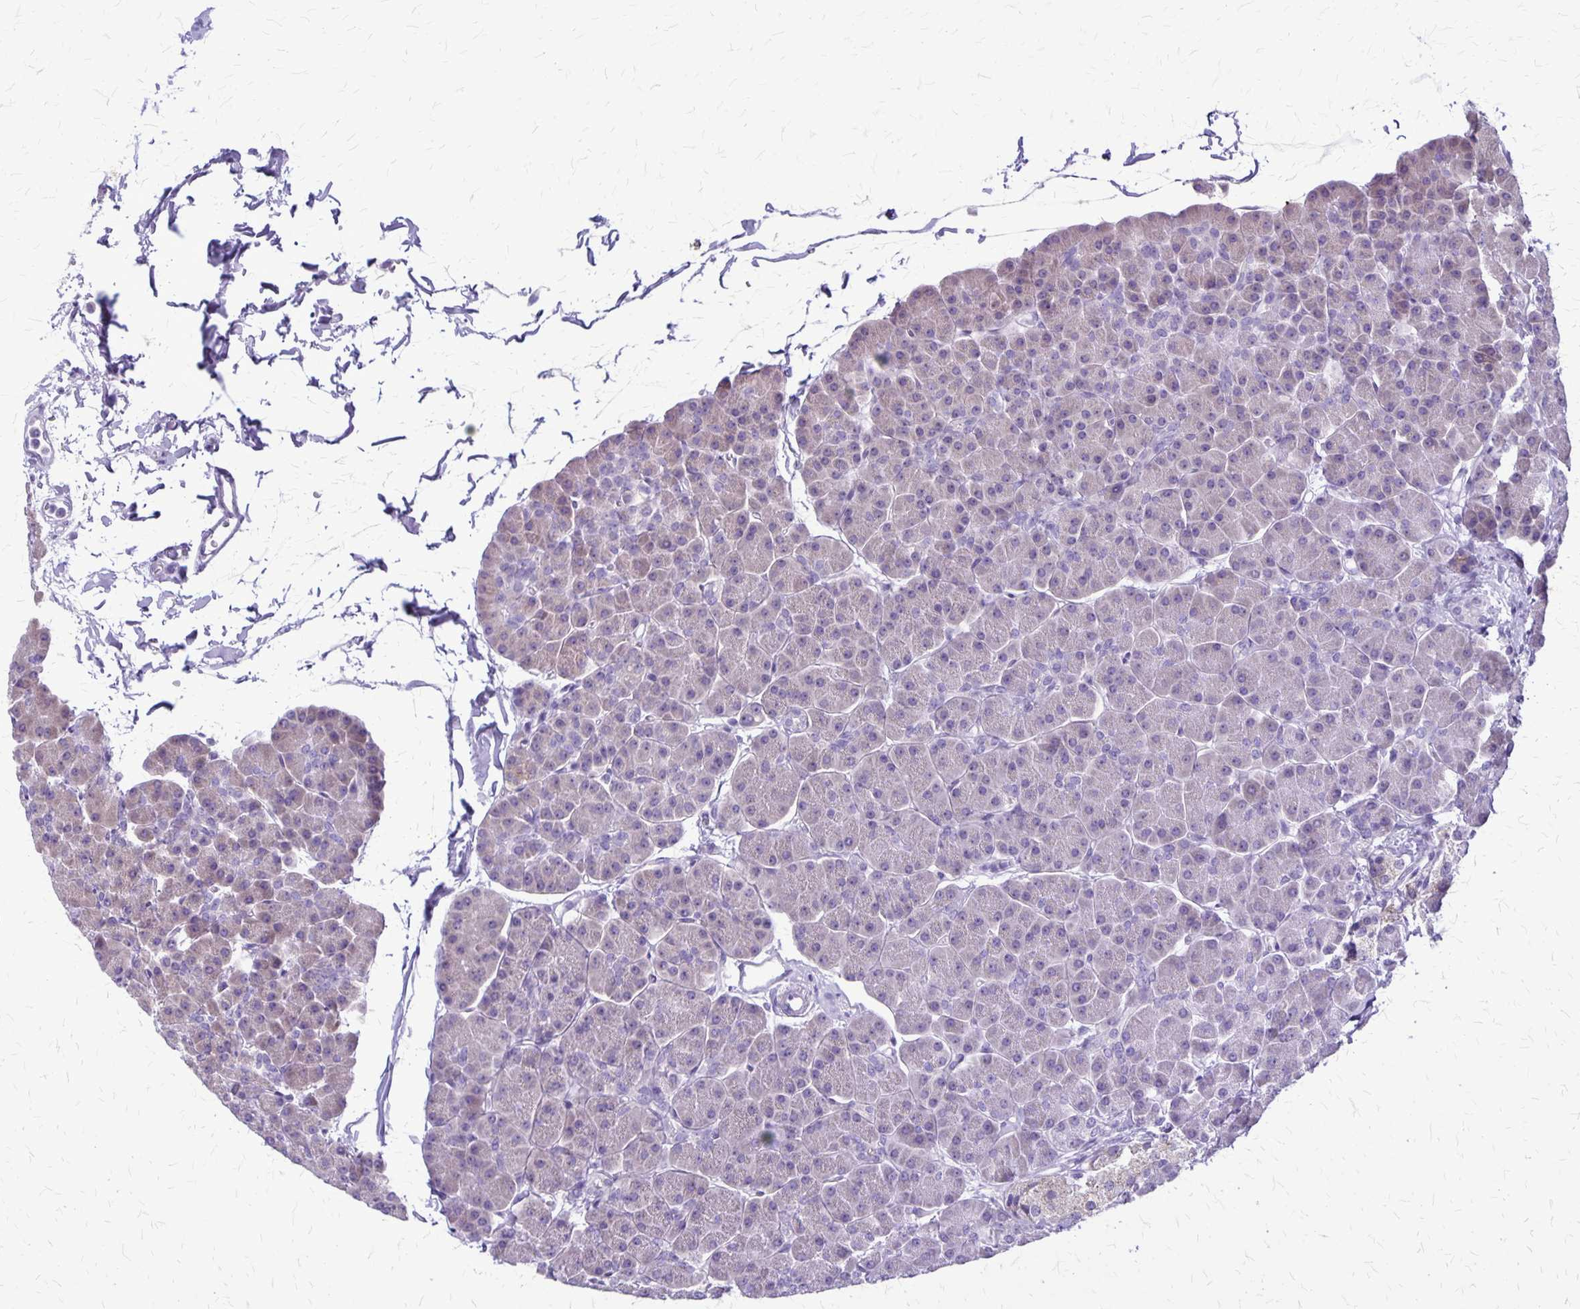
{"staining": {"intensity": "weak", "quantity": "<25%", "location": "cytoplasmic/membranous"}, "tissue": "pancreas", "cell_type": "Exocrine glandular cells", "image_type": "normal", "snomed": [{"axis": "morphology", "description": "Normal tissue, NOS"}, {"axis": "topography", "description": "Pancreas"}, {"axis": "topography", "description": "Peripheral nerve tissue"}], "caption": "Exocrine glandular cells show no significant staining in normal pancreas. (DAB (3,3'-diaminobenzidine) IHC with hematoxylin counter stain).", "gene": "PLXNB3", "patient": {"sex": "male", "age": 54}}